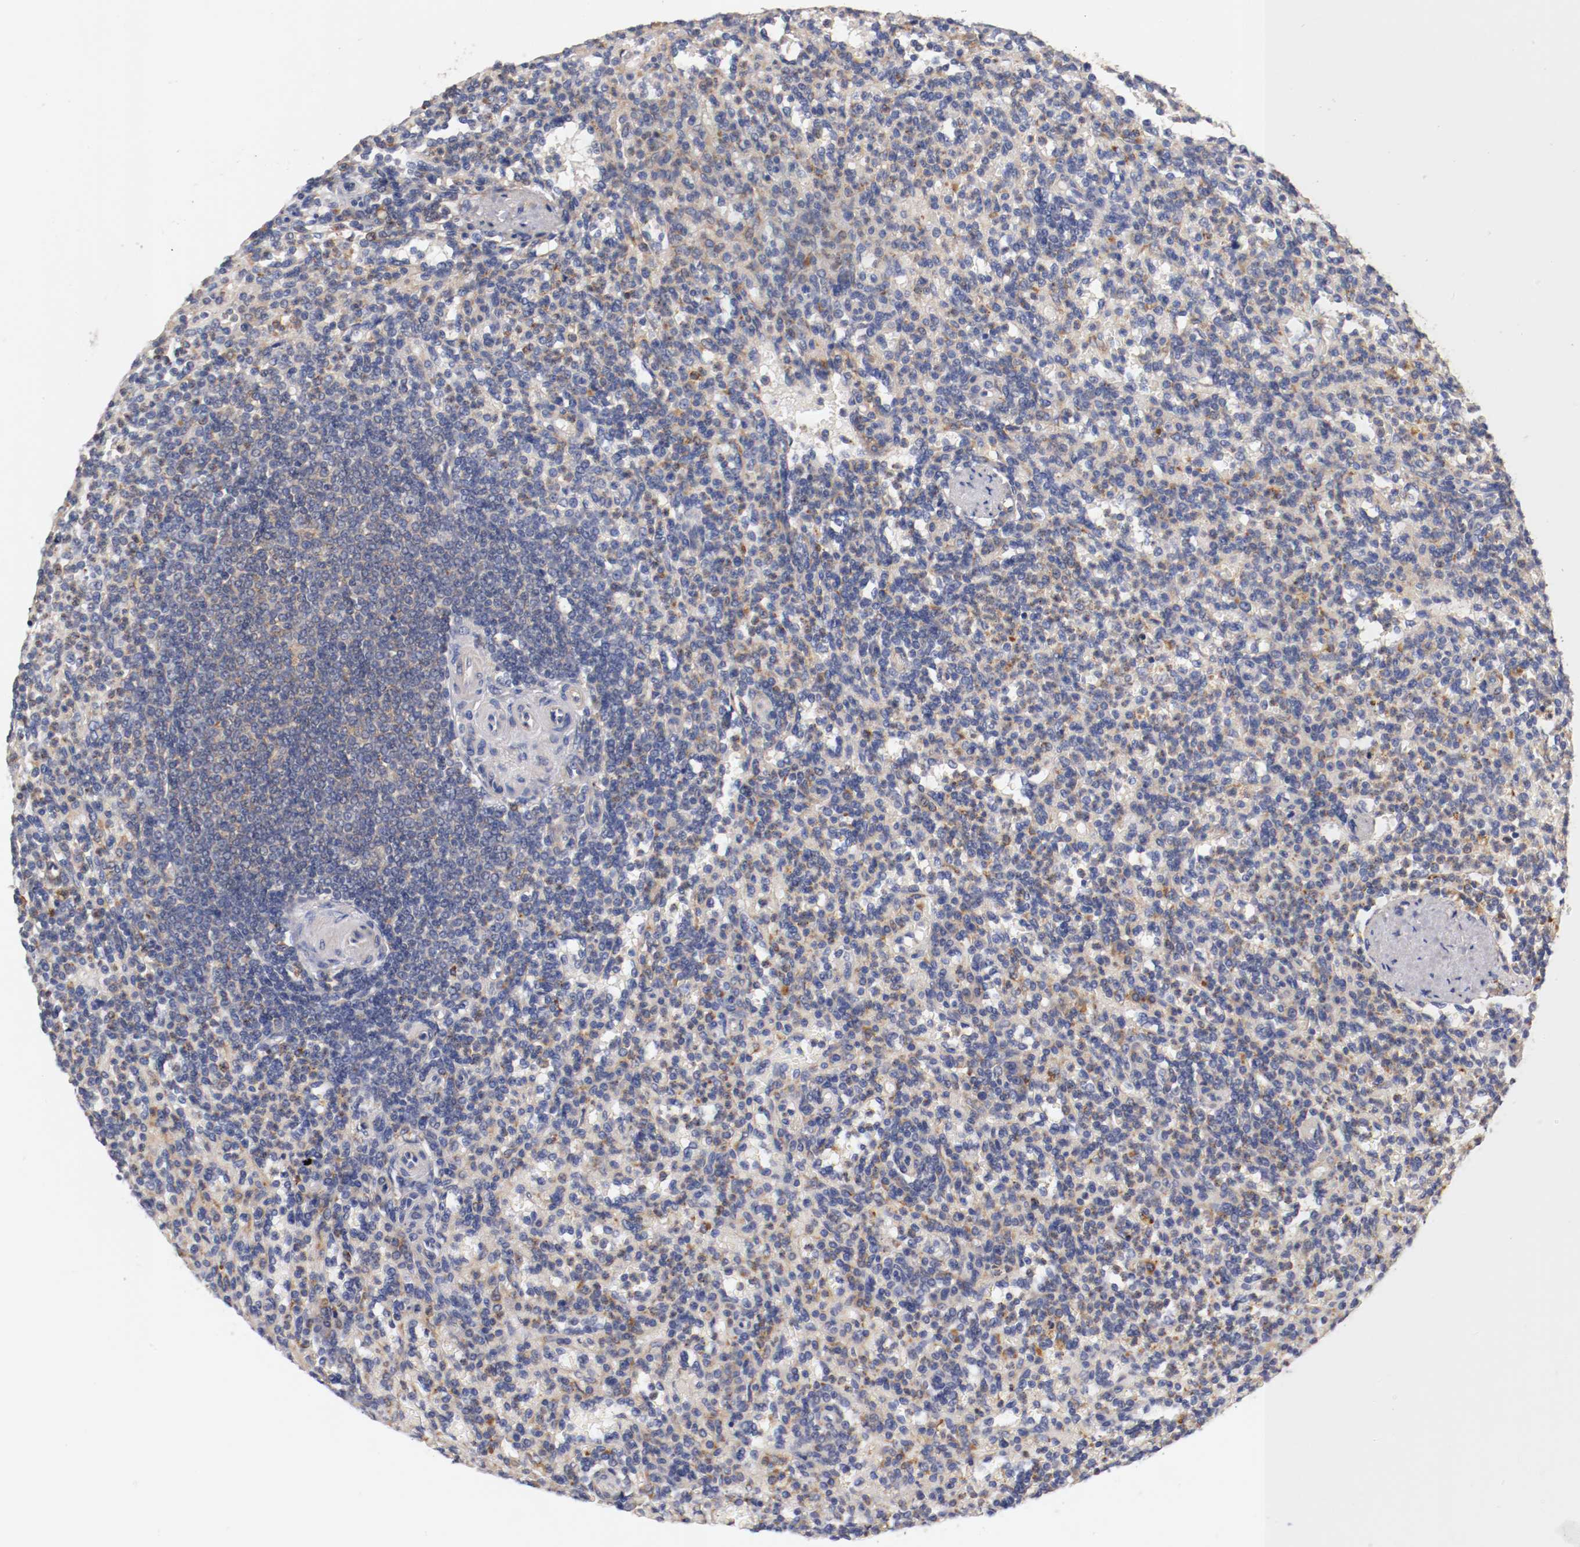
{"staining": {"intensity": "moderate", "quantity": "25%-75%", "location": "cytoplasmic/membranous"}, "tissue": "spleen", "cell_type": "Cells in red pulp", "image_type": "normal", "snomed": [{"axis": "morphology", "description": "Normal tissue, NOS"}, {"axis": "topography", "description": "Spleen"}], "caption": "Benign spleen was stained to show a protein in brown. There is medium levels of moderate cytoplasmic/membranous positivity in approximately 25%-75% of cells in red pulp.", "gene": "SEMA5A", "patient": {"sex": "female", "age": 74}}